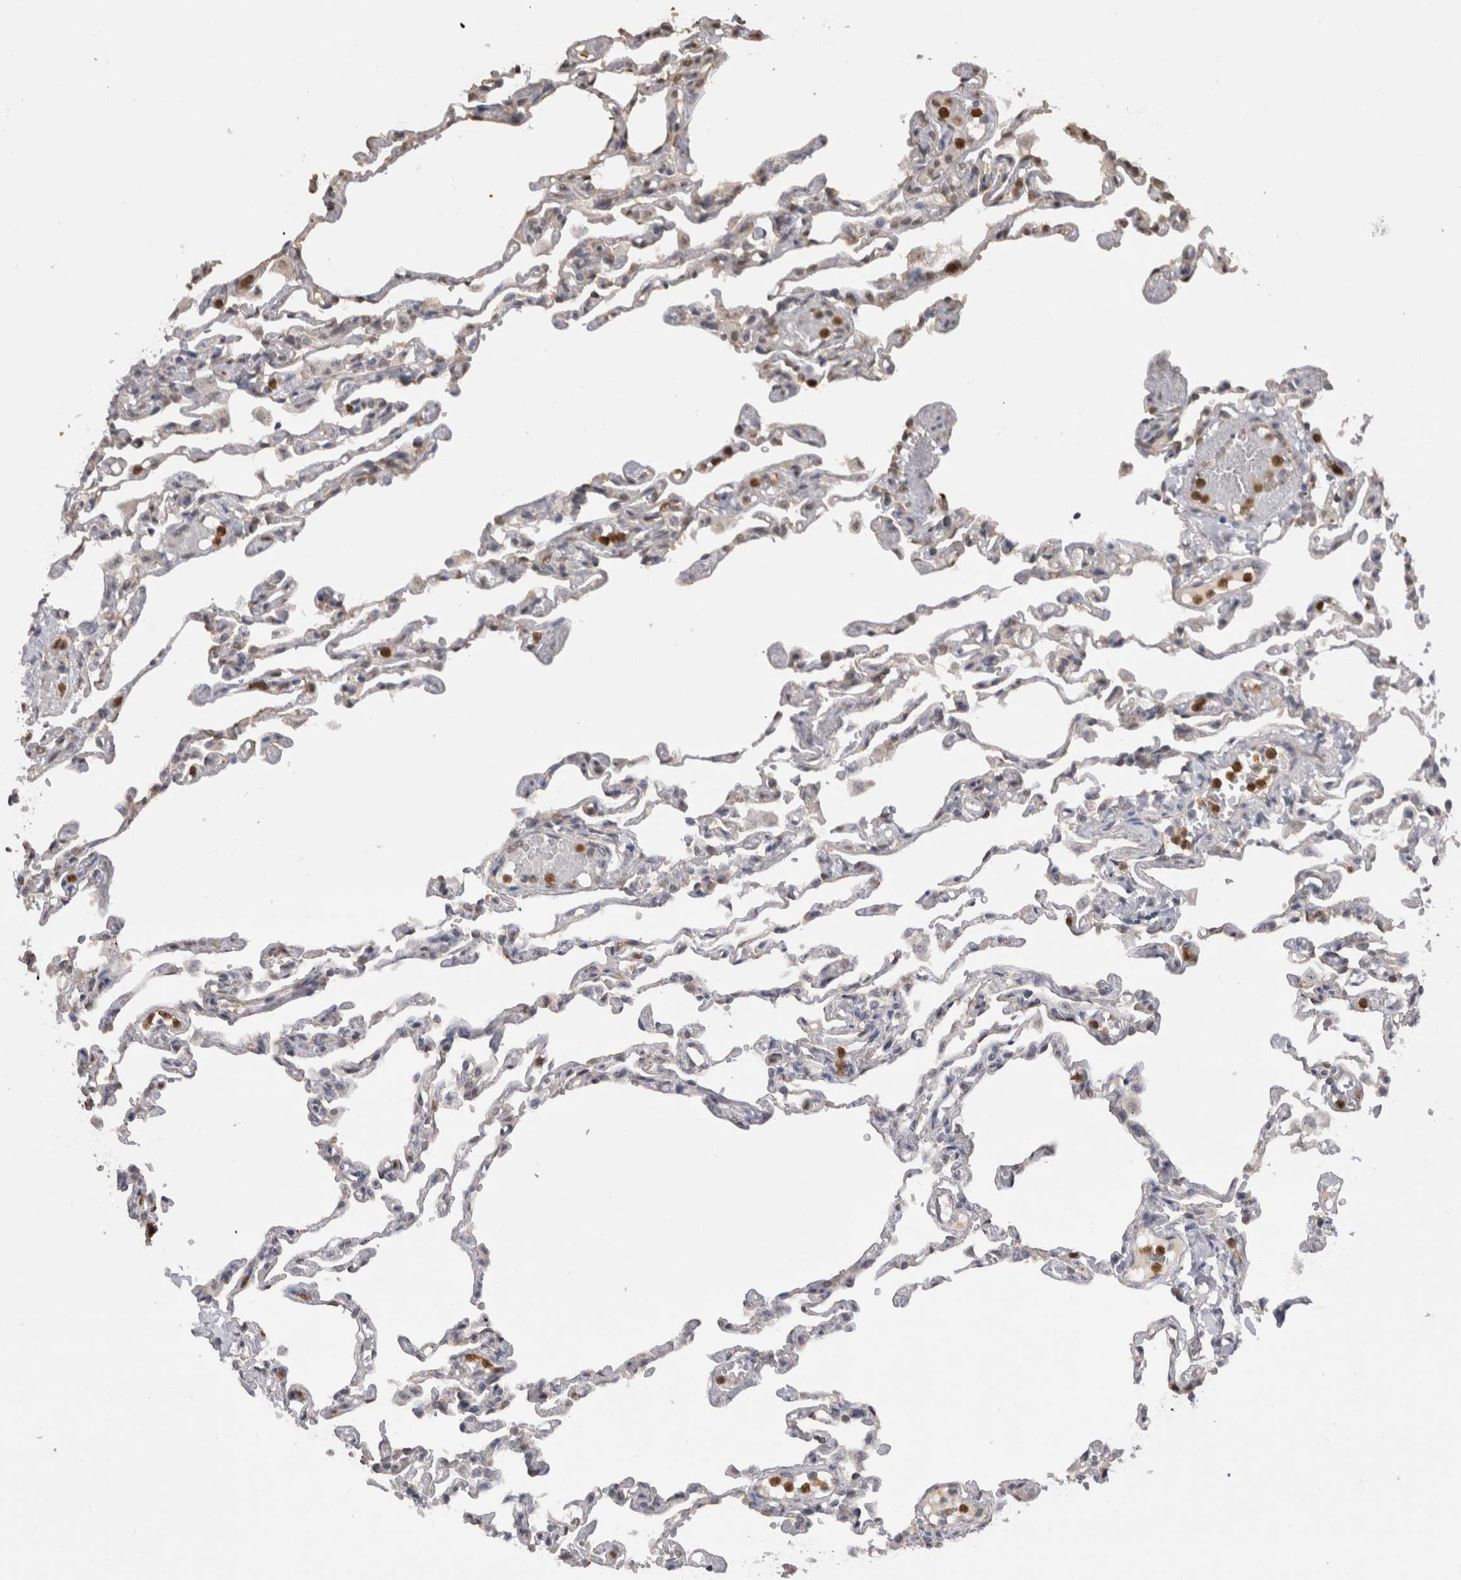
{"staining": {"intensity": "weak", "quantity": "<25%", "location": "cytoplasmic/membranous,nuclear"}, "tissue": "lung", "cell_type": "Alveolar cells", "image_type": "normal", "snomed": [{"axis": "morphology", "description": "Normal tissue, NOS"}, {"axis": "topography", "description": "Lung"}], "caption": "A high-resolution histopathology image shows immunohistochemistry (IHC) staining of normal lung, which displays no significant expression in alveolar cells.", "gene": "PAK4", "patient": {"sex": "male", "age": 21}}